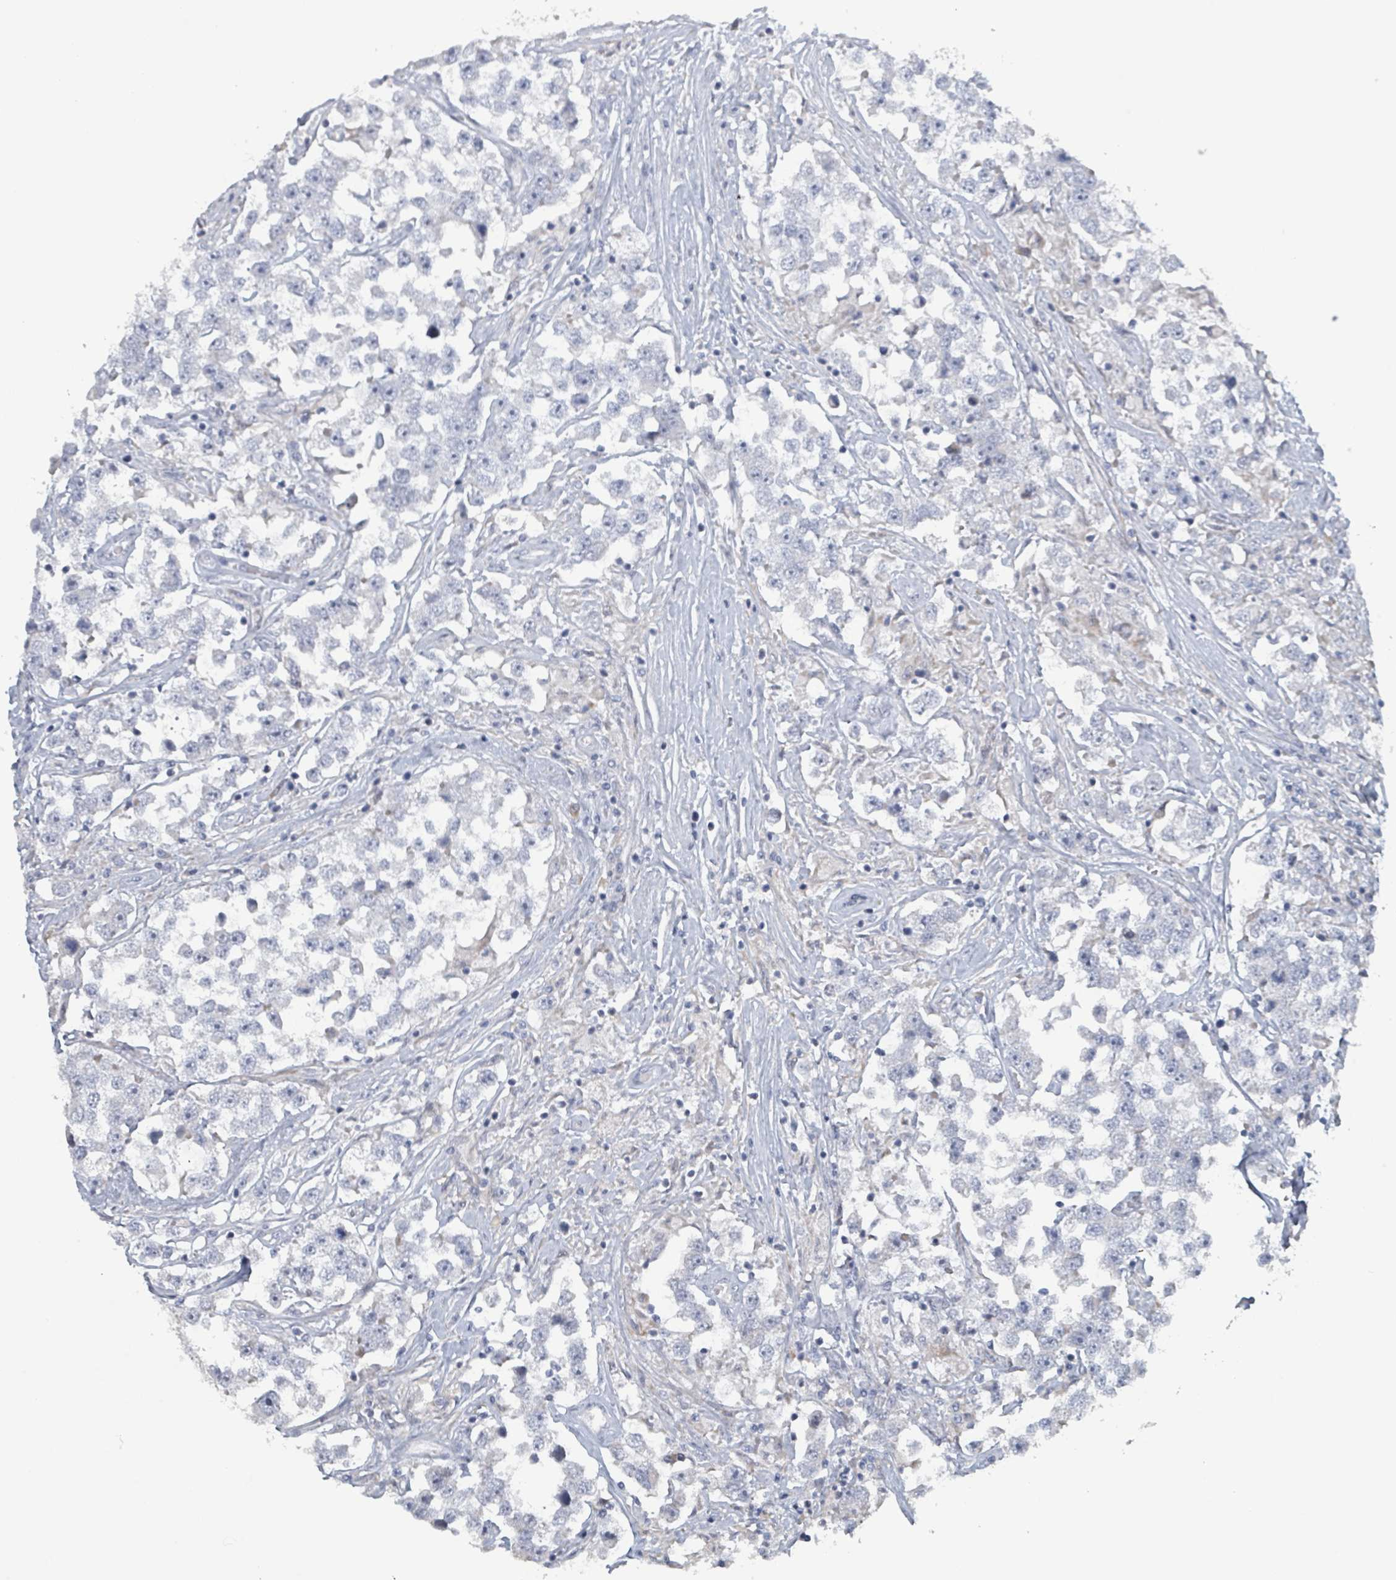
{"staining": {"intensity": "negative", "quantity": "none", "location": "none"}, "tissue": "testis cancer", "cell_type": "Tumor cells", "image_type": "cancer", "snomed": [{"axis": "morphology", "description": "Seminoma, NOS"}, {"axis": "topography", "description": "Testis"}], "caption": "A high-resolution photomicrograph shows immunohistochemistry (IHC) staining of testis seminoma, which exhibits no significant positivity in tumor cells. (DAB (3,3'-diaminobenzidine) immunohistochemistry (IHC) visualized using brightfield microscopy, high magnification).", "gene": "RAB33B", "patient": {"sex": "male", "age": 46}}